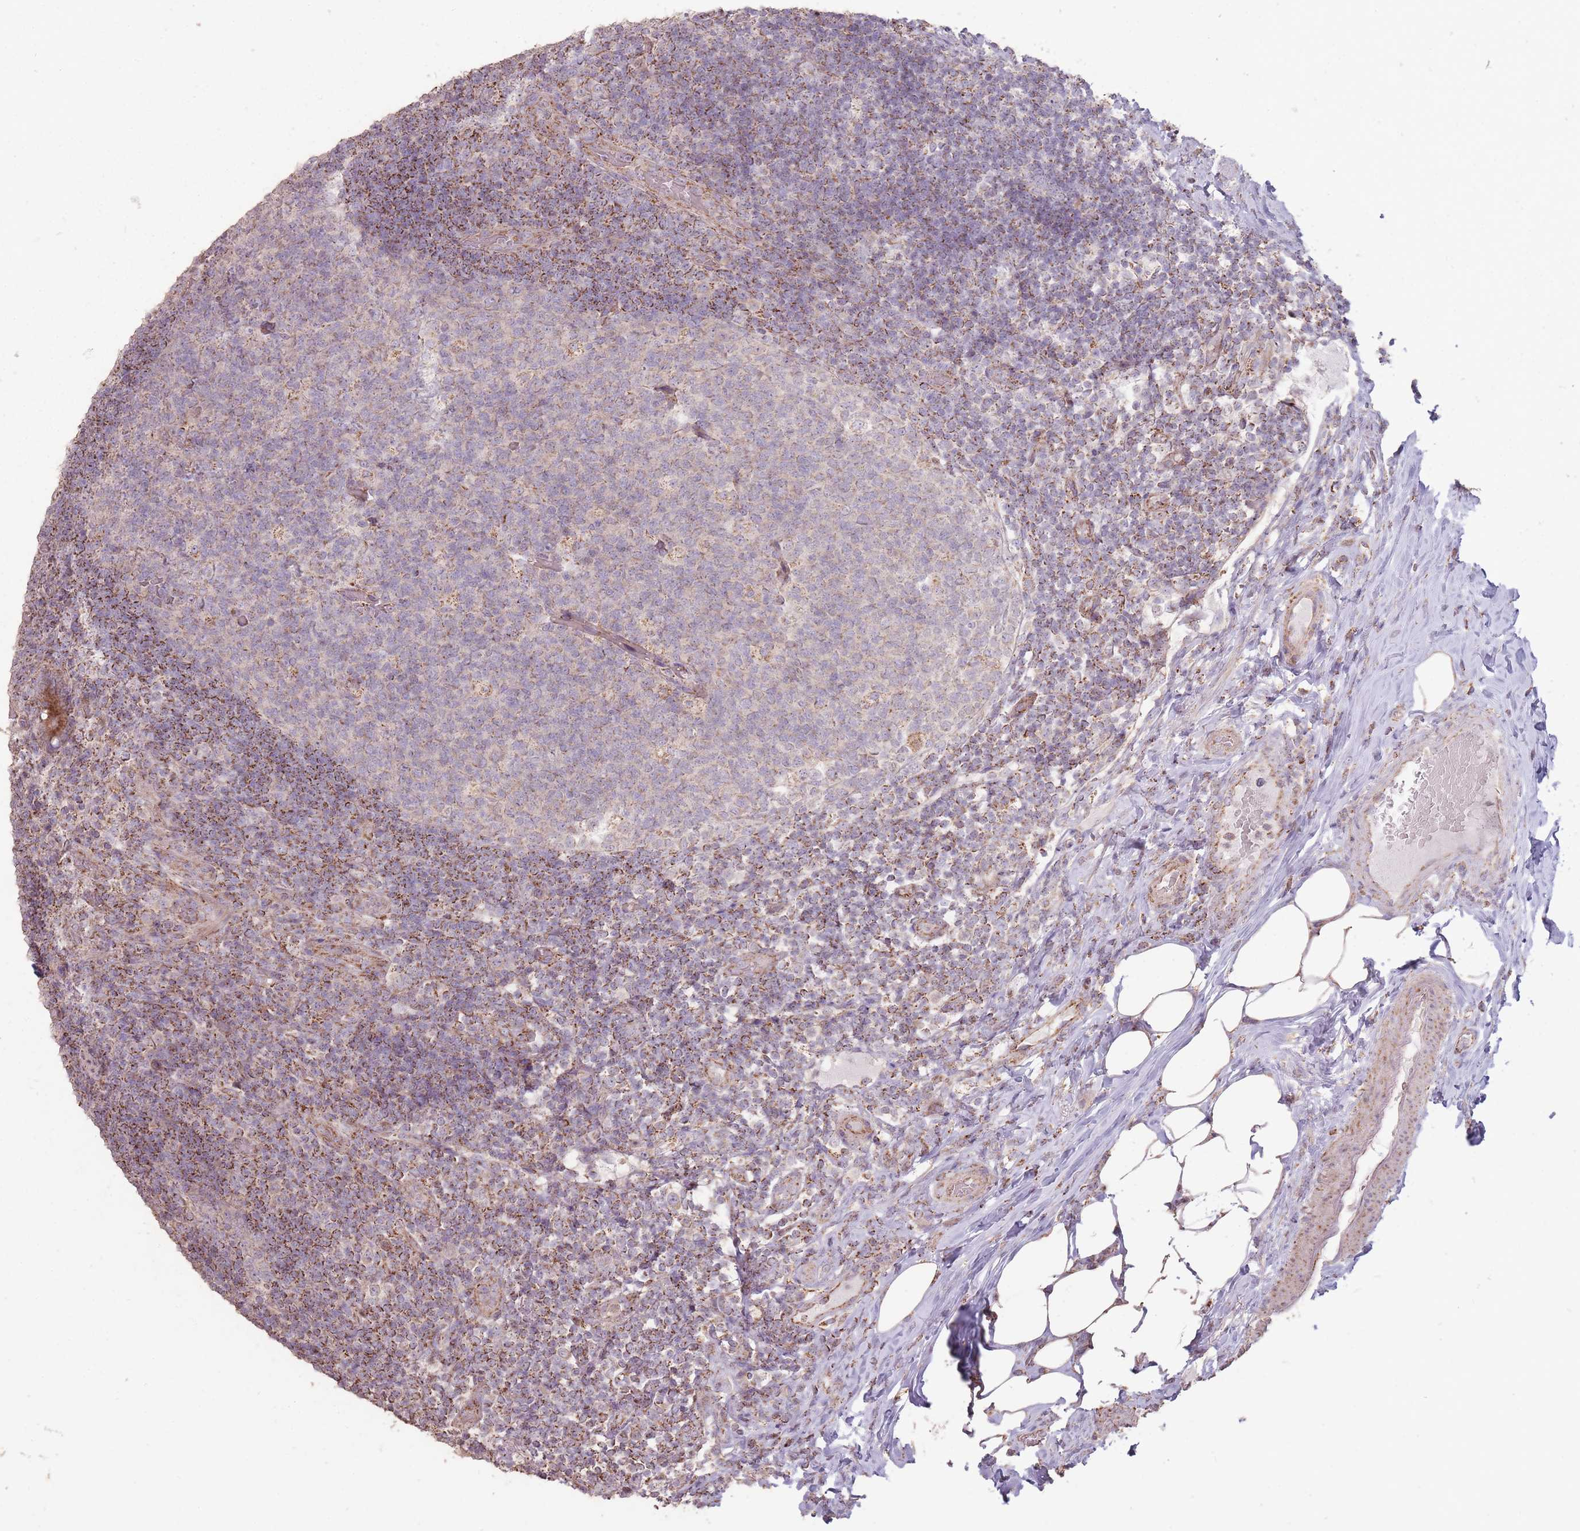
{"staining": {"intensity": "moderate", "quantity": ">75%", "location": "cytoplasmic/membranous"}, "tissue": "appendix", "cell_type": "Glandular cells", "image_type": "normal", "snomed": [{"axis": "morphology", "description": "Normal tissue, NOS"}, {"axis": "topography", "description": "Appendix"}], "caption": "An immunohistochemistry (IHC) photomicrograph of unremarkable tissue is shown. Protein staining in brown shows moderate cytoplasmic/membranous positivity in appendix within glandular cells.", "gene": "CNOT8", "patient": {"sex": "female", "age": 43}}